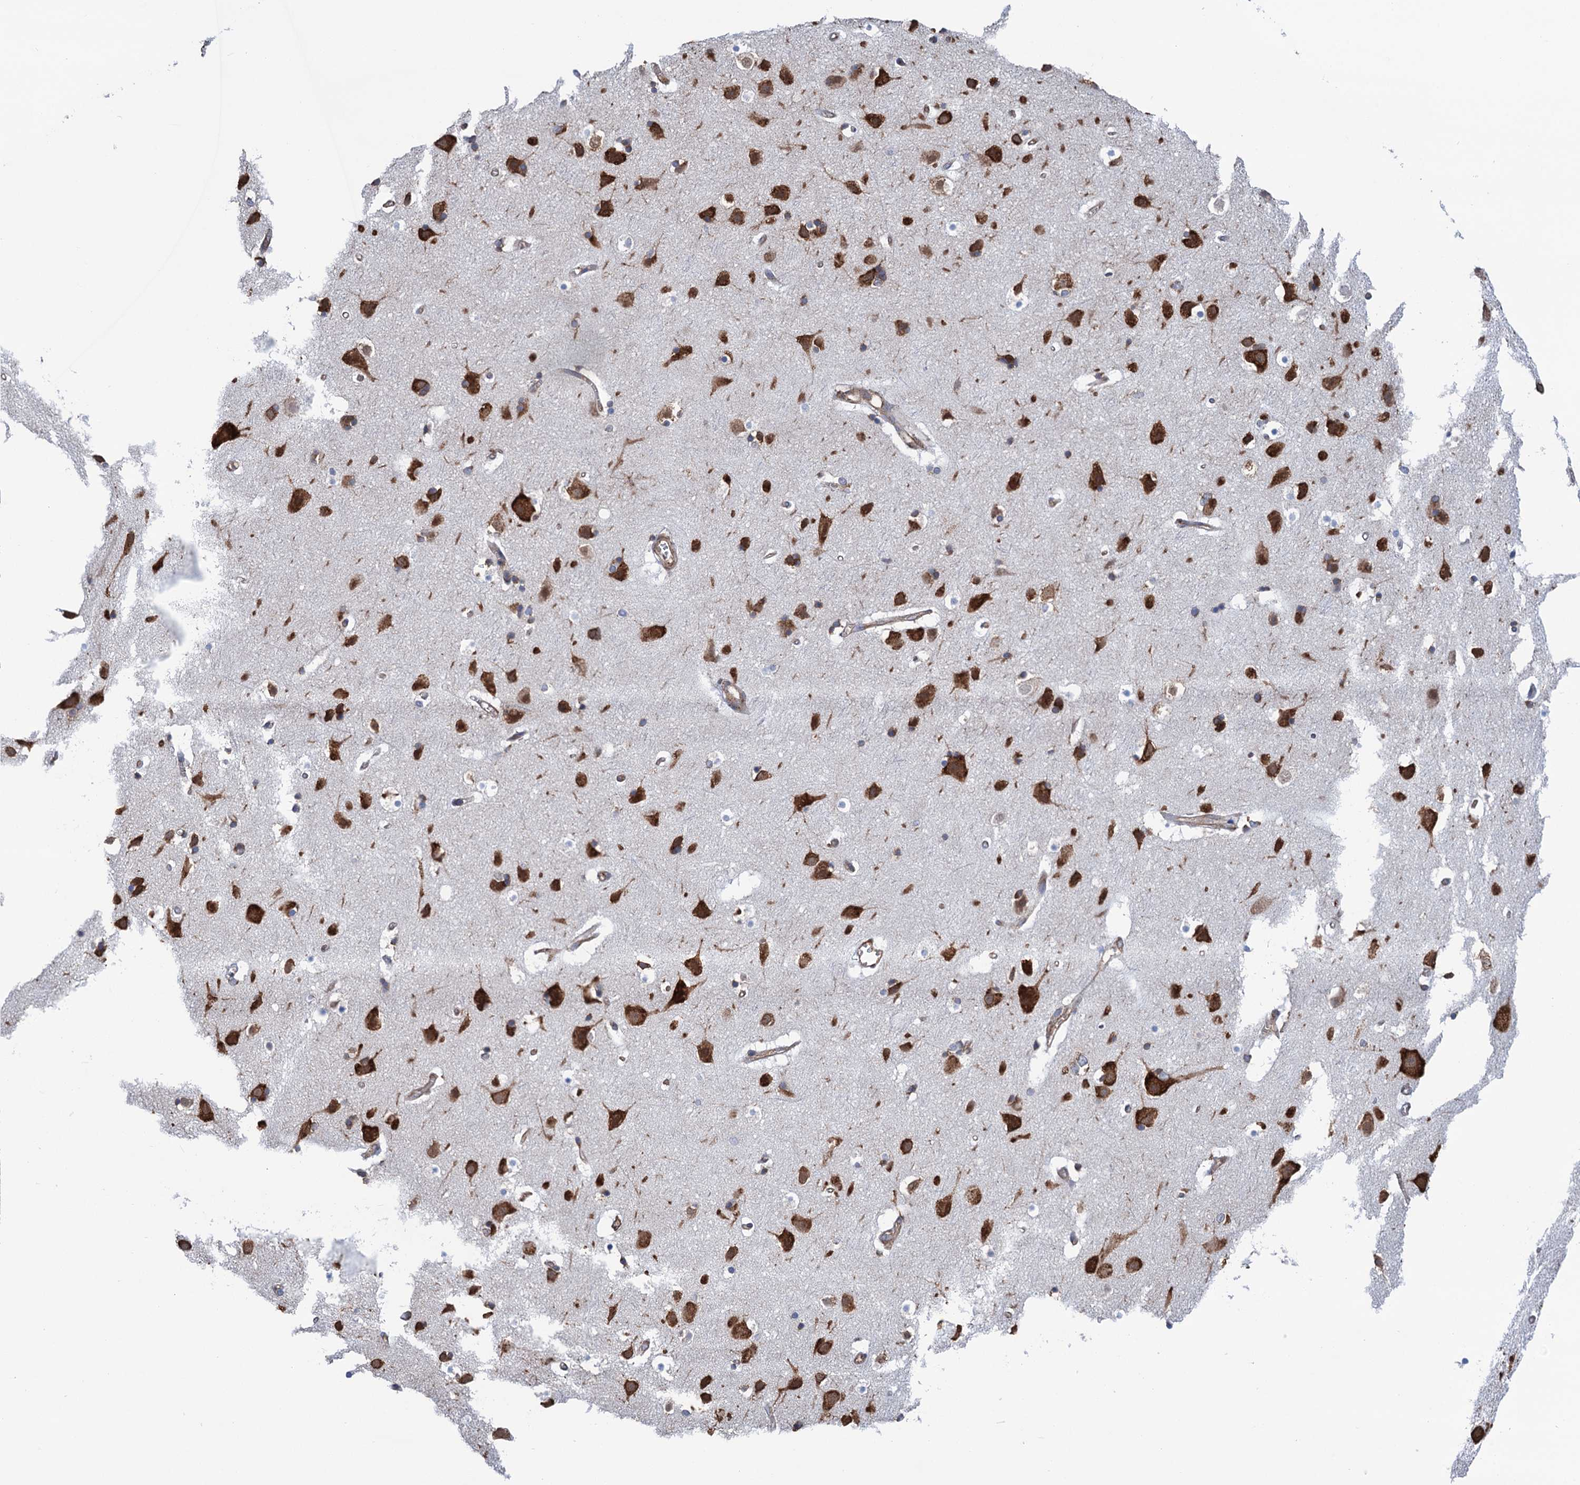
{"staining": {"intensity": "weak", "quantity": ">75%", "location": "cytoplasmic/membranous"}, "tissue": "cerebral cortex", "cell_type": "Endothelial cells", "image_type": "normal", "snomed": [{"axis": "morphology", "description": "Normal tissue, NOS"}, {"axis": "topography", "description": "Cerebral cortex"}], "caption": "Brown immunohistochemical staining in unremarkable cerebral cortex demonstrates weak cytoplasmic/membranous staining in approximately >75% of endothelial cells.", "gene": "SLC12A7", "patient": {"sex": "male", "age": 54}}